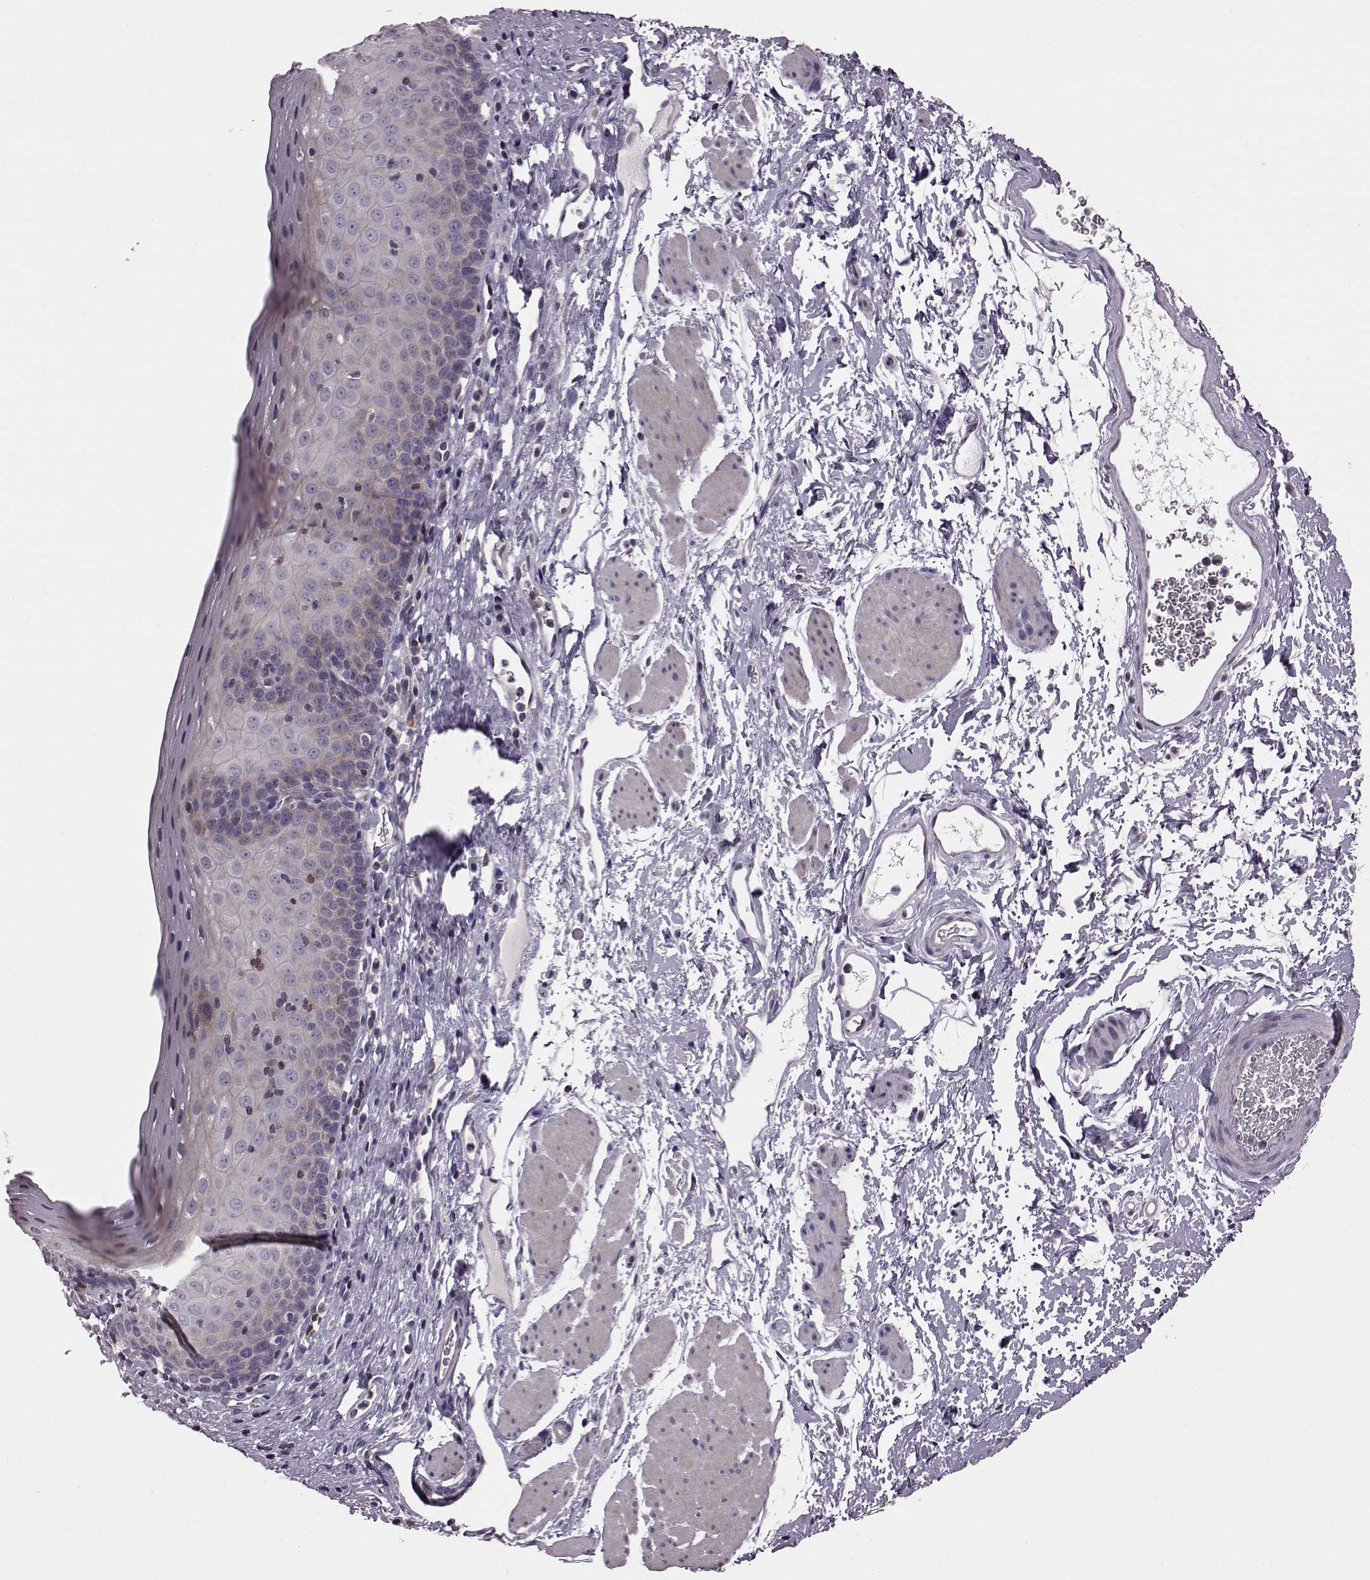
{"staining": {"intensity": "negative", "quantity": "none", "location": "none"}, "tissue": "esophagus", "cell_type": "Squamous epithelial cells", "image_type": "normal", "snomed": [{"axis": "morphology", "description": "Normal tissue, NOS"}, {"axis": "topography", "description": "Esophagus"}], "caption": "A photomicrograph of human esophagus is negative for staining in squamous epithelial cells. (Immunohistochemistry (ihc), brightfield microscopy, high magnification).", "gene": "CDC42SE1", "patient": {"sex": "female", "age": 64}}